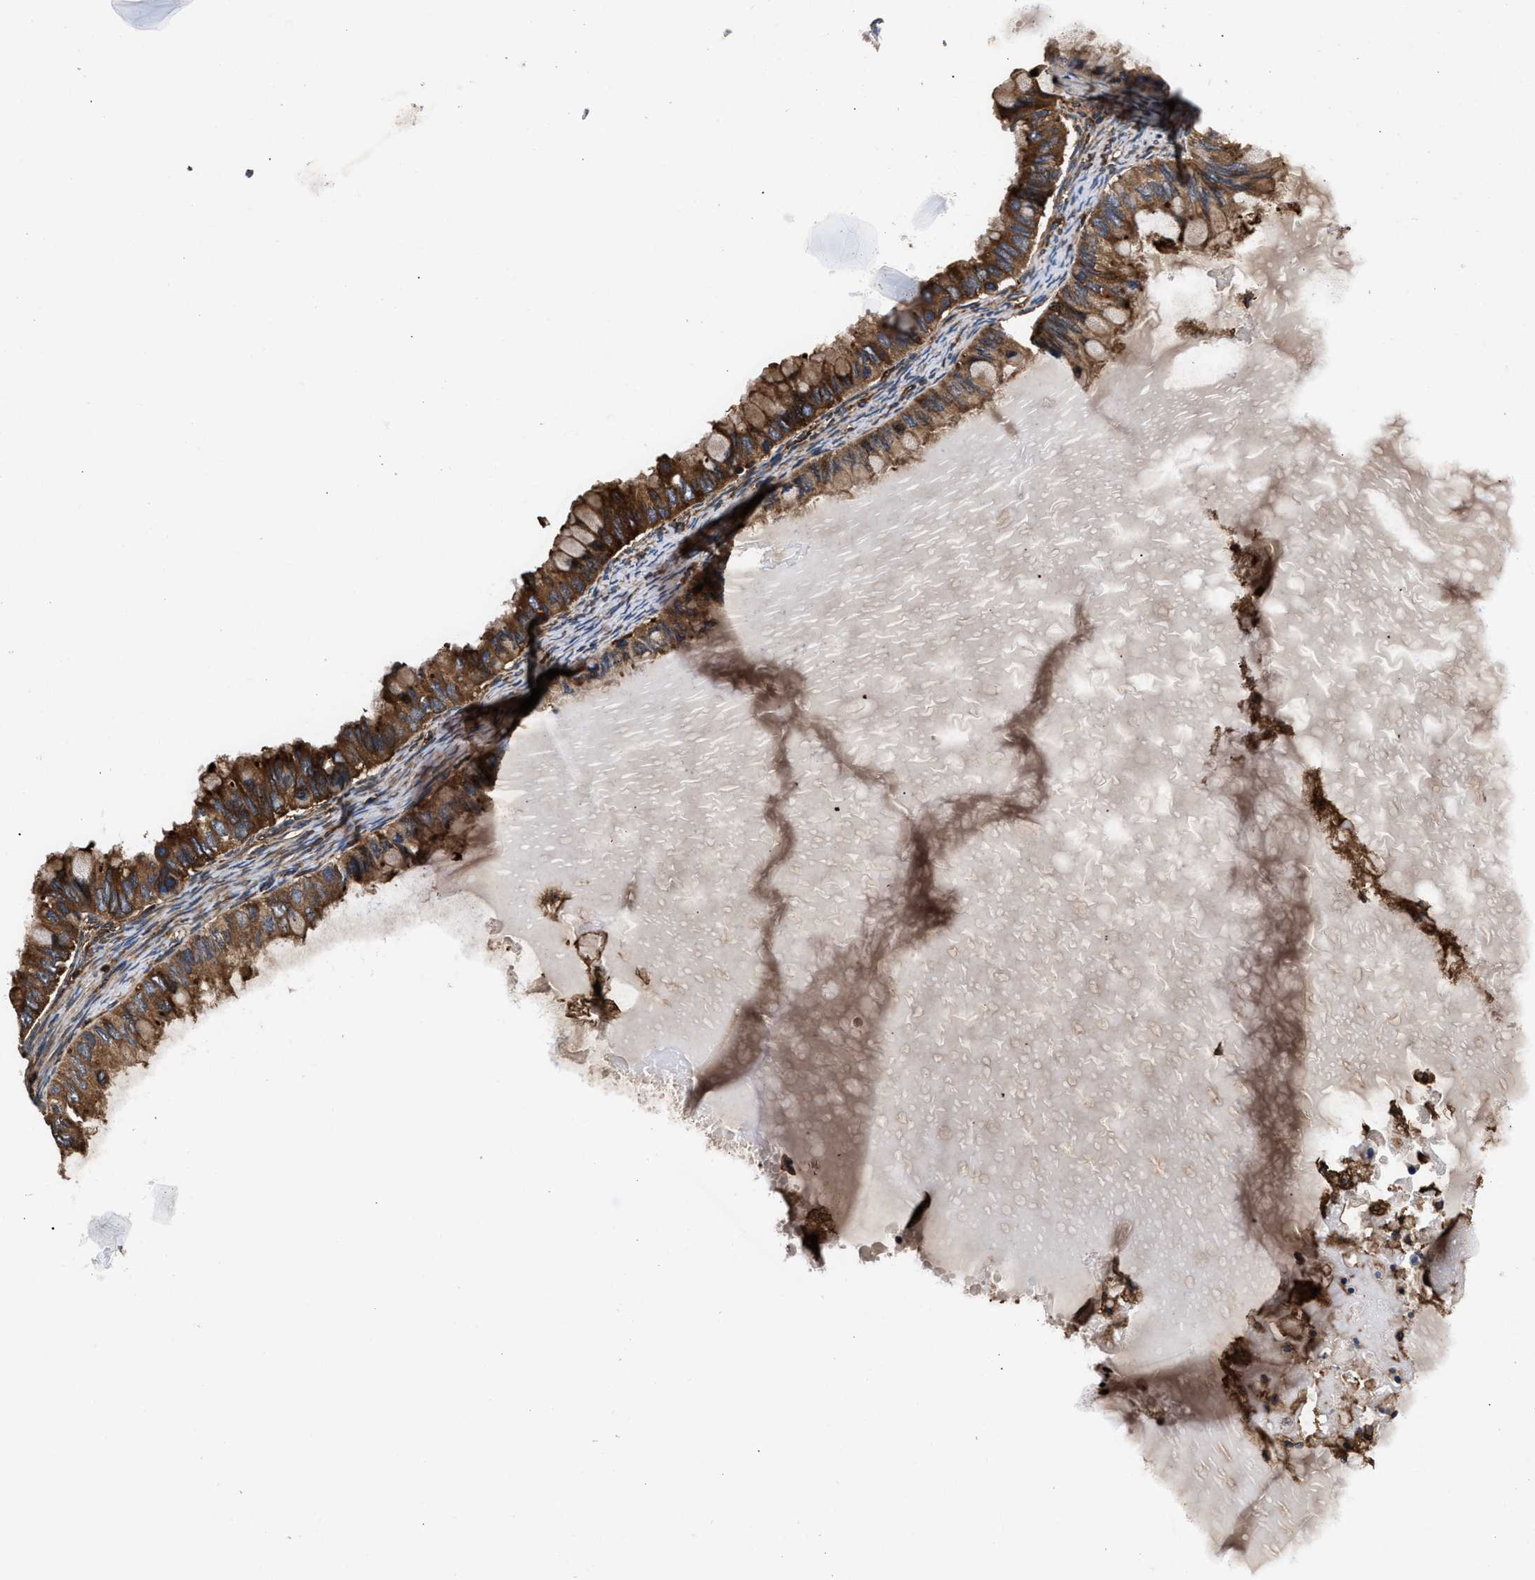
{"staining": {"intensity": "strong", "quantity": ">75%", "location": "cytoplasmic/membranous"}, "tissue": "ovarian cancer", "cell_type": "Tumor cells", "image_type": "cancer", "snomed": [{"axis": "morphology", "description": "Cystadenocarcinoma, mucinous, NOS"}, {"axis": "topography", "description": "Ovary"}], "caption": "IHC image of human ovarian mucinous cystadenocarcinoma stained for a protein (brown), which reveals high levels of strong cytoplasmic/membranous staining in approximately >75% of tumor cells.", "gene": "KYAT1", "patient": {"sex": "female", "age": 80}}